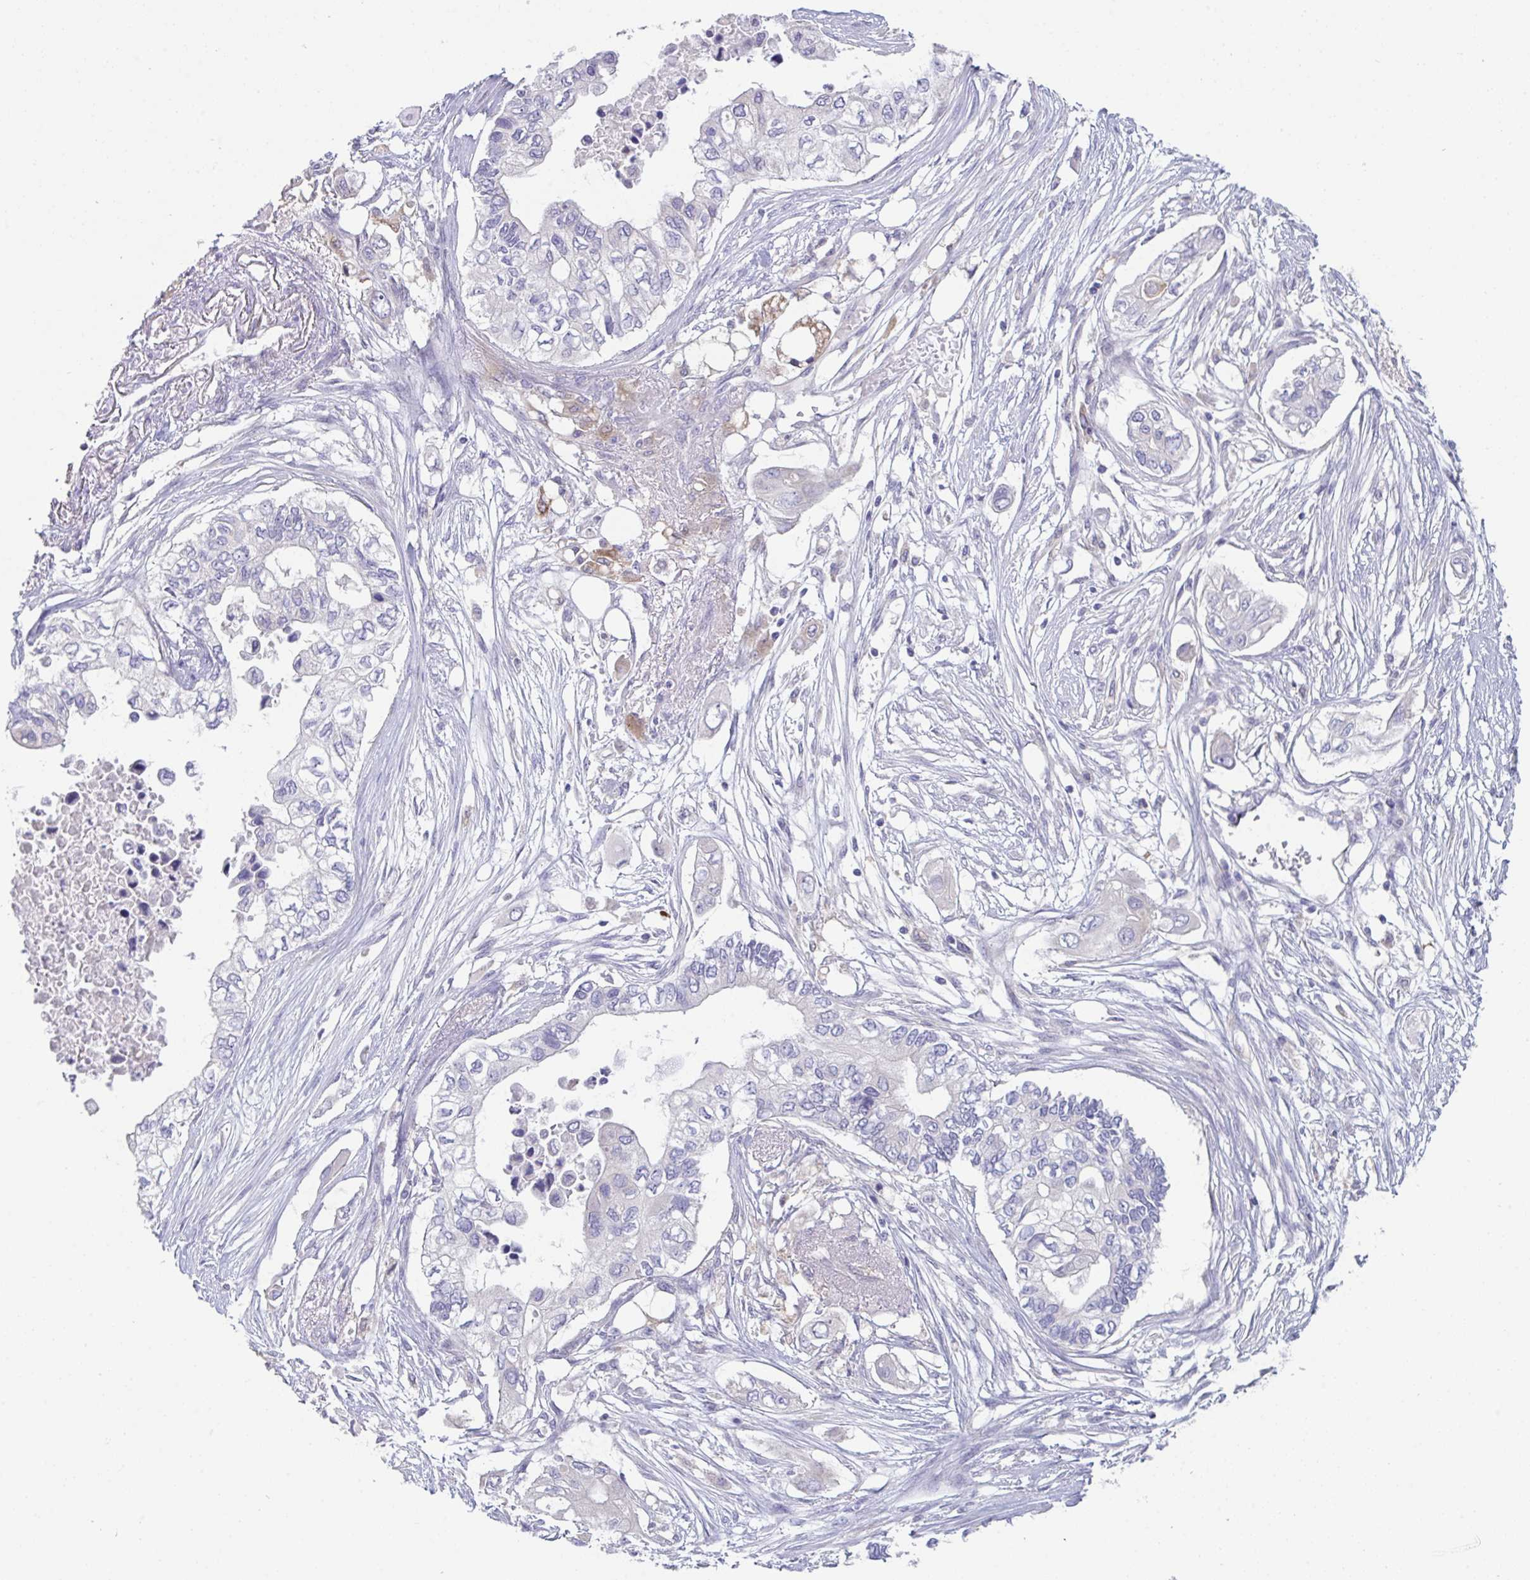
{"staining": {"intensity": "negative", "quantity": "none", "location": "none"}, "tissue": "pancreatic cancer", "cell_type": "Tumor cells", "image_type": "cancer", "snomed": [{"axis": "morphology", "description": "Adenocarcinoma, NOS"}, {"axis": "topography", "description": "Pancreas"}], "caption": "Tumor cells show no significant protein staining in adenocarcinoma (pancreatic).", "gene": "PTPRD", "patient": {"sex": "female", "age": 63}}